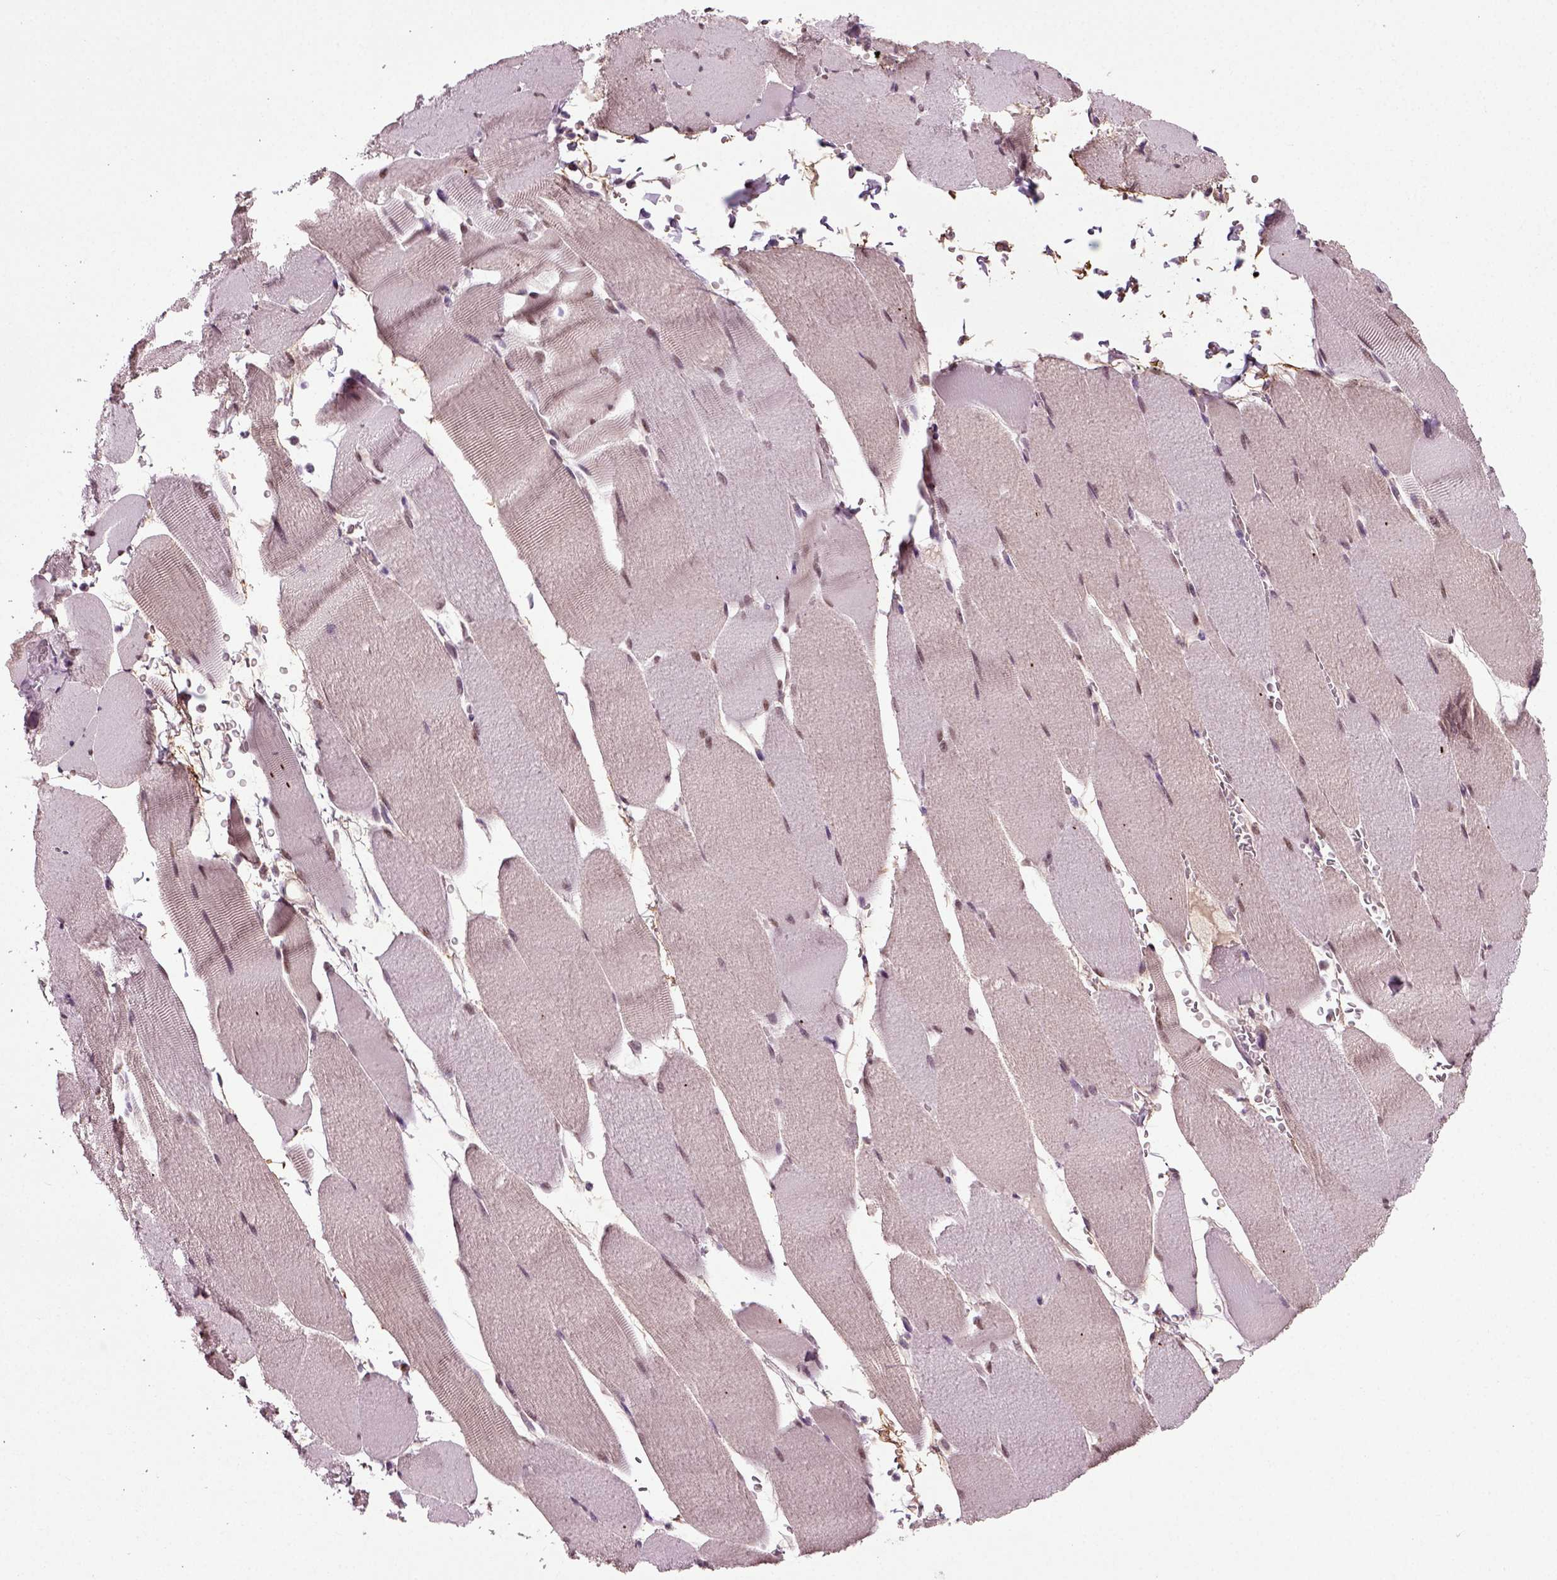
{"staining": {"intensity": "weak", "quantity": "<25%", "location": "nuclear"}, "tissue": "skeletal muscle", "cell_type": "Myocytes", "image_type": "normal", "snomed": [{"axis": "morphology", "description": "Normal tissue, NOS"}, {"axis": "topography", "description": "Skeletal muscle"}], "caption": "The micrograph demonstrates no significant expression in myocytes of skeletal muscle. (Stains: DAB immunohistochemistry with hematoxylin counter stain, Microscopy: brightfield microscopy at high magnification).", "gene": "RCOR3", "patient": {"sex": "male", "age": 56}}